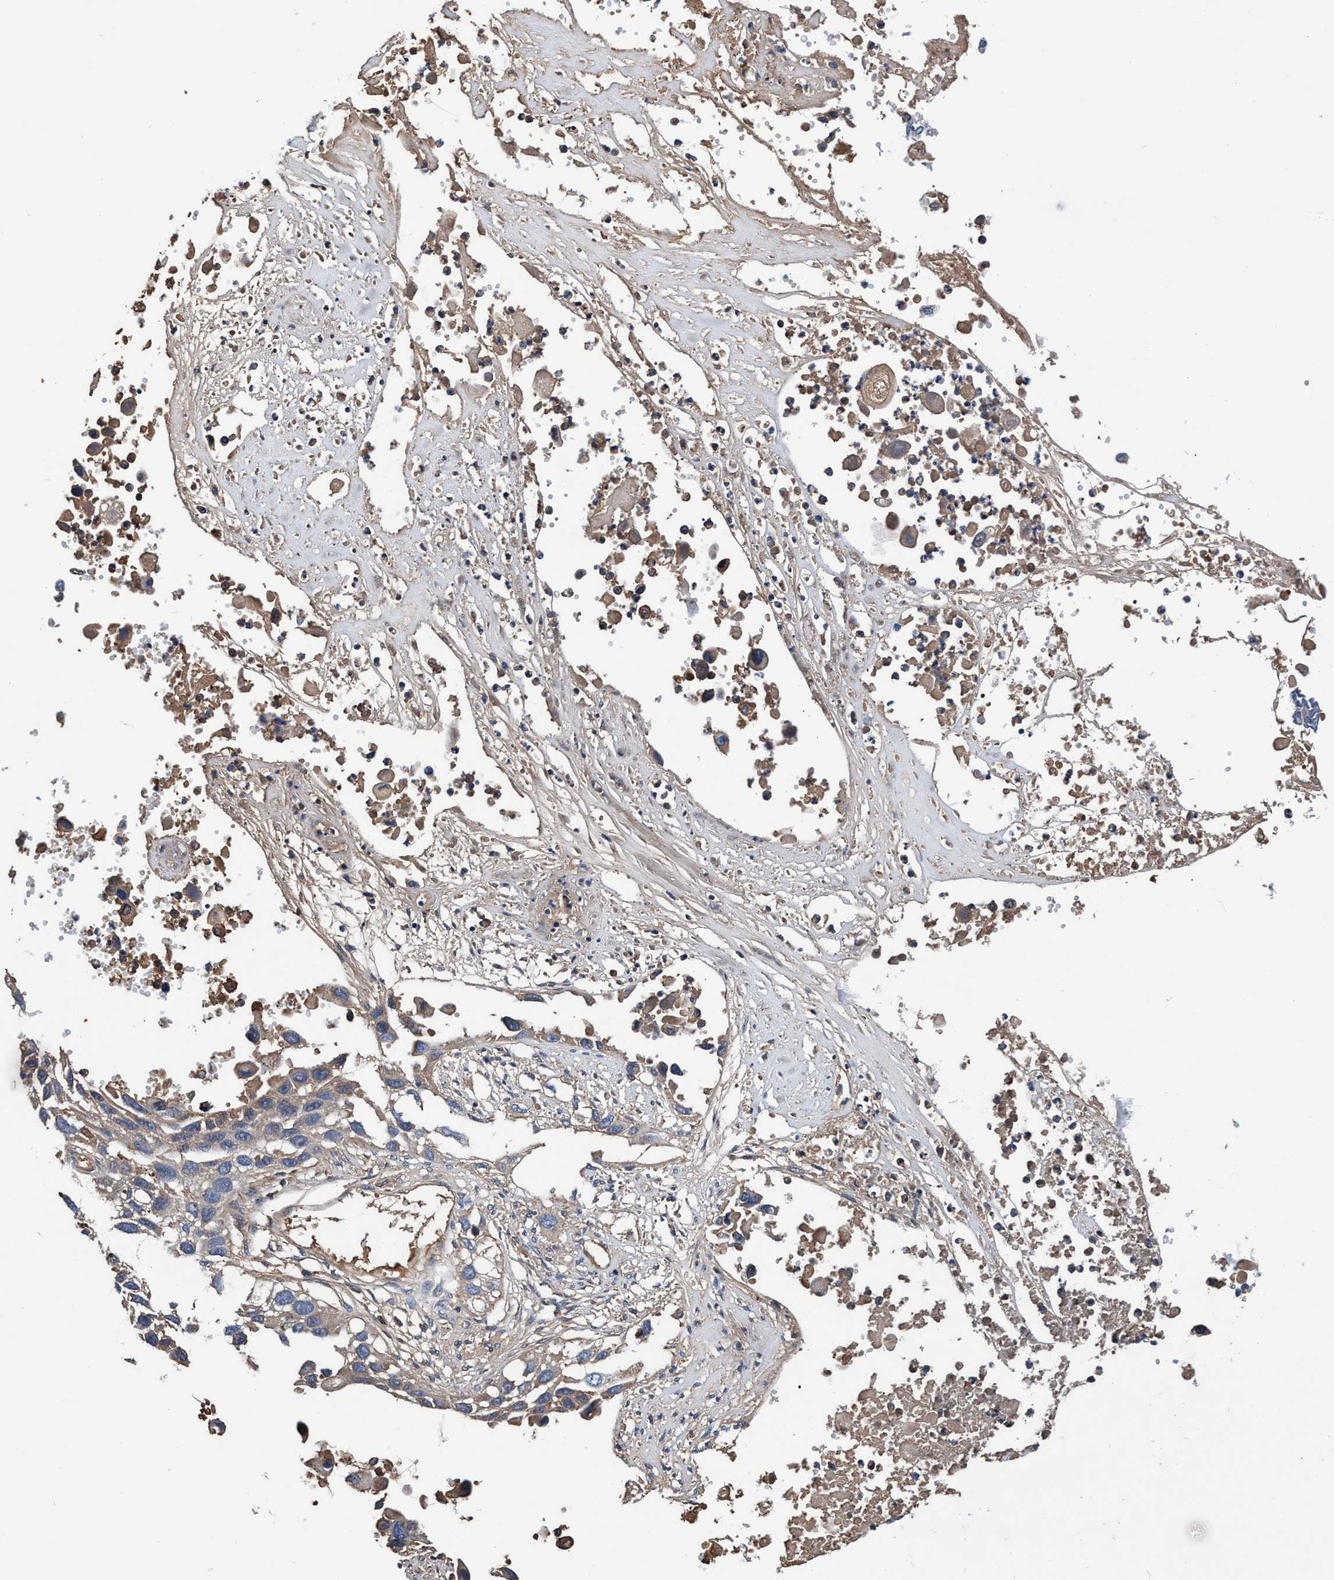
{"staining": {"intensity": "weak", "quantity": "<25%", "location": "cytoplasmic/membranous"}, "tissue": "lung cancer", "cell_type": "Tumor cells", "image_type": "cancer", "snomed": [{"axis": "morphology", "description": "Squamous cell carcinoma, NOS"}, {"axis": "topography", "description": "Lung"}], "caption": "Image shows no protein positivity in tumor cells of lung squamous cell carcinoma tissue.", "gene": "RNF208", "patient": {"sex": "male", "age": 71}}